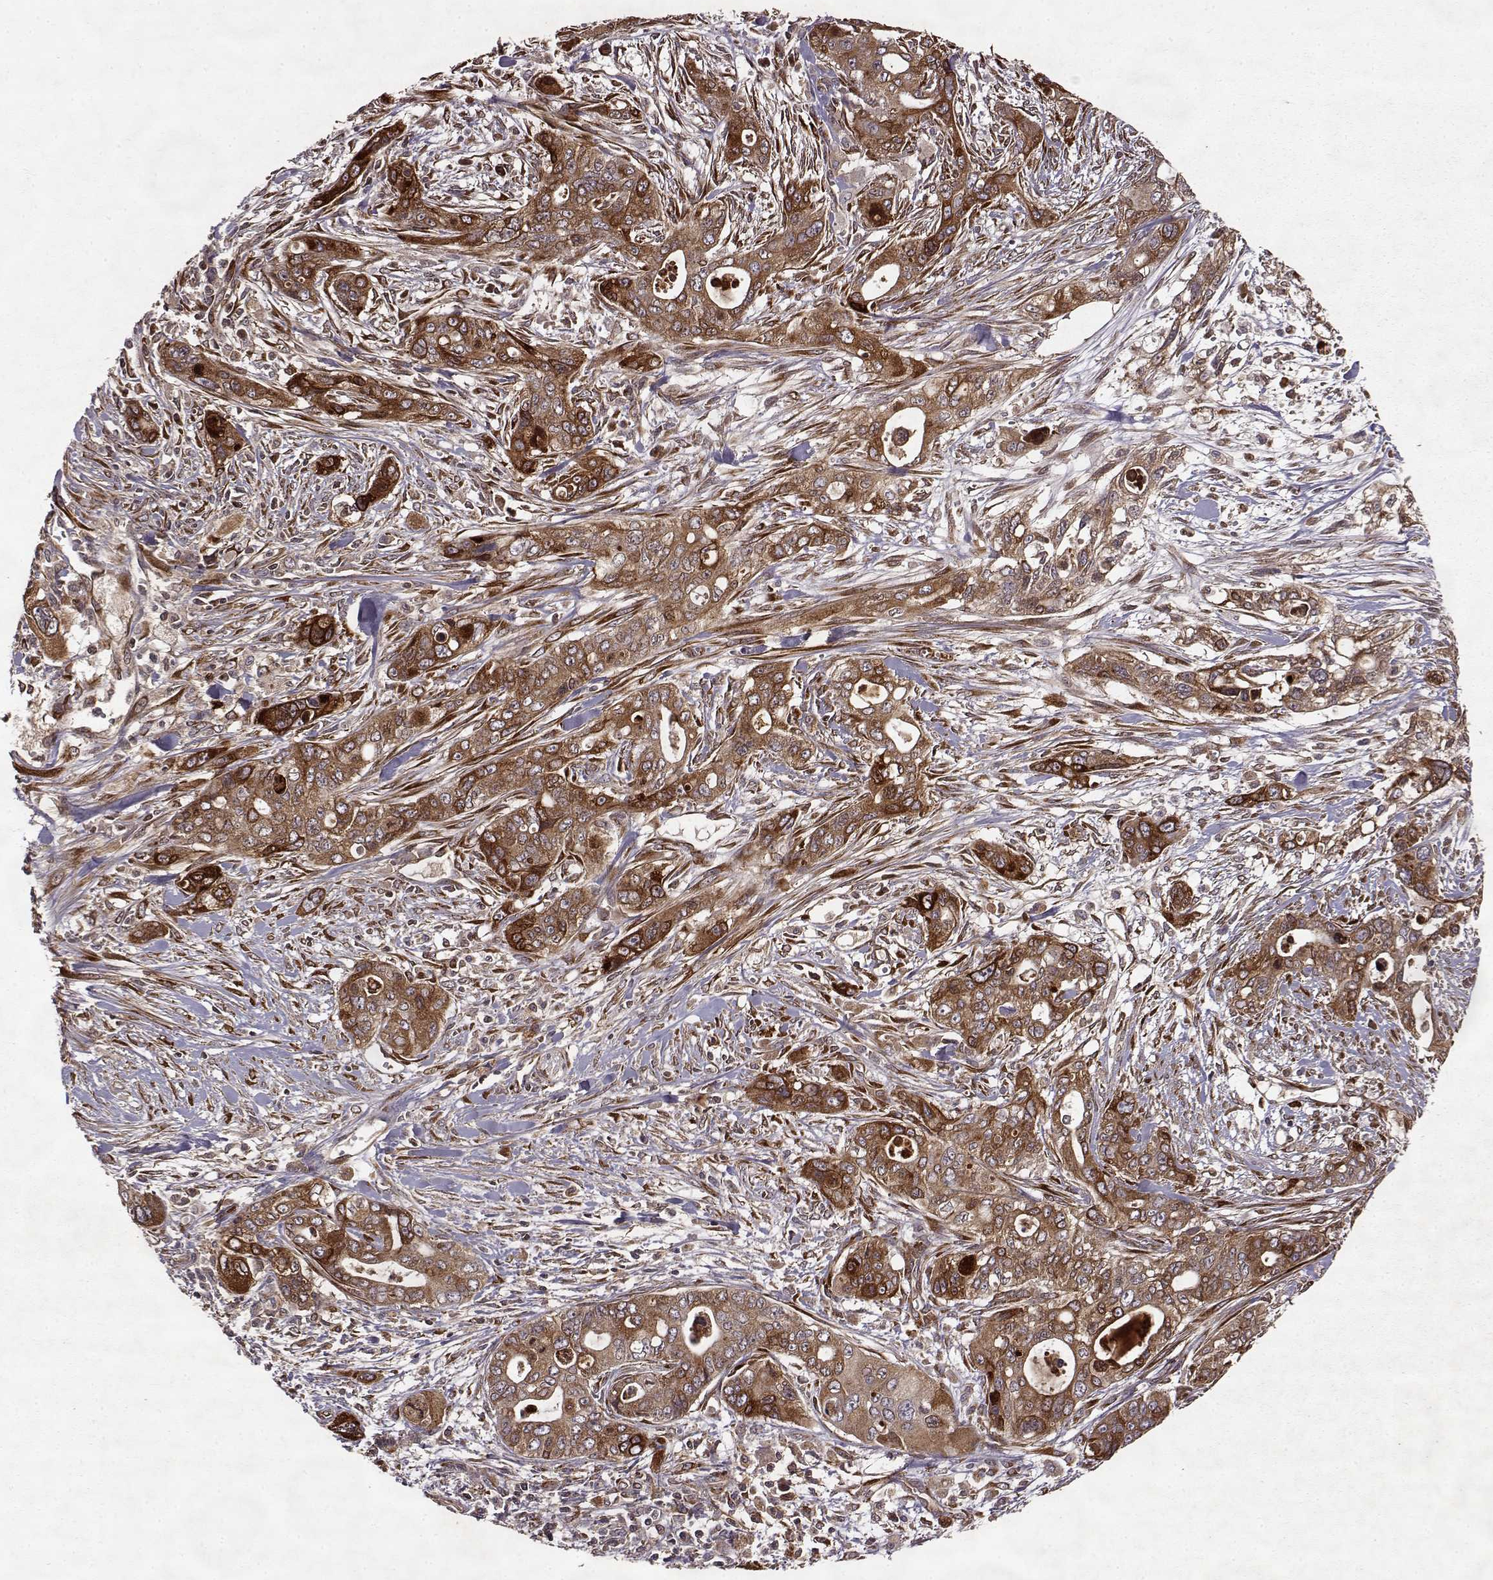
{"staining": {"intensity": "strong", "quantity": ">75%", "location": "cytoplasmic/membranous"}, "tissue": "pancreatic cancer", "cell_type": "Tumor cells", "image_type": "cancer", "snomed": [{"axis": "morphology", "description": "Adenocarcinoma, NOS"}, {"axis": "topography", "description": "Pancreas"}], "caption": "A brown stain highlights strong cytoplasmic/membranous staining of a protein in pancreatic adenocarcinoma tumor cells.", "gene": "FSTL1", "patient": {"sex": "male", "age": 47}}